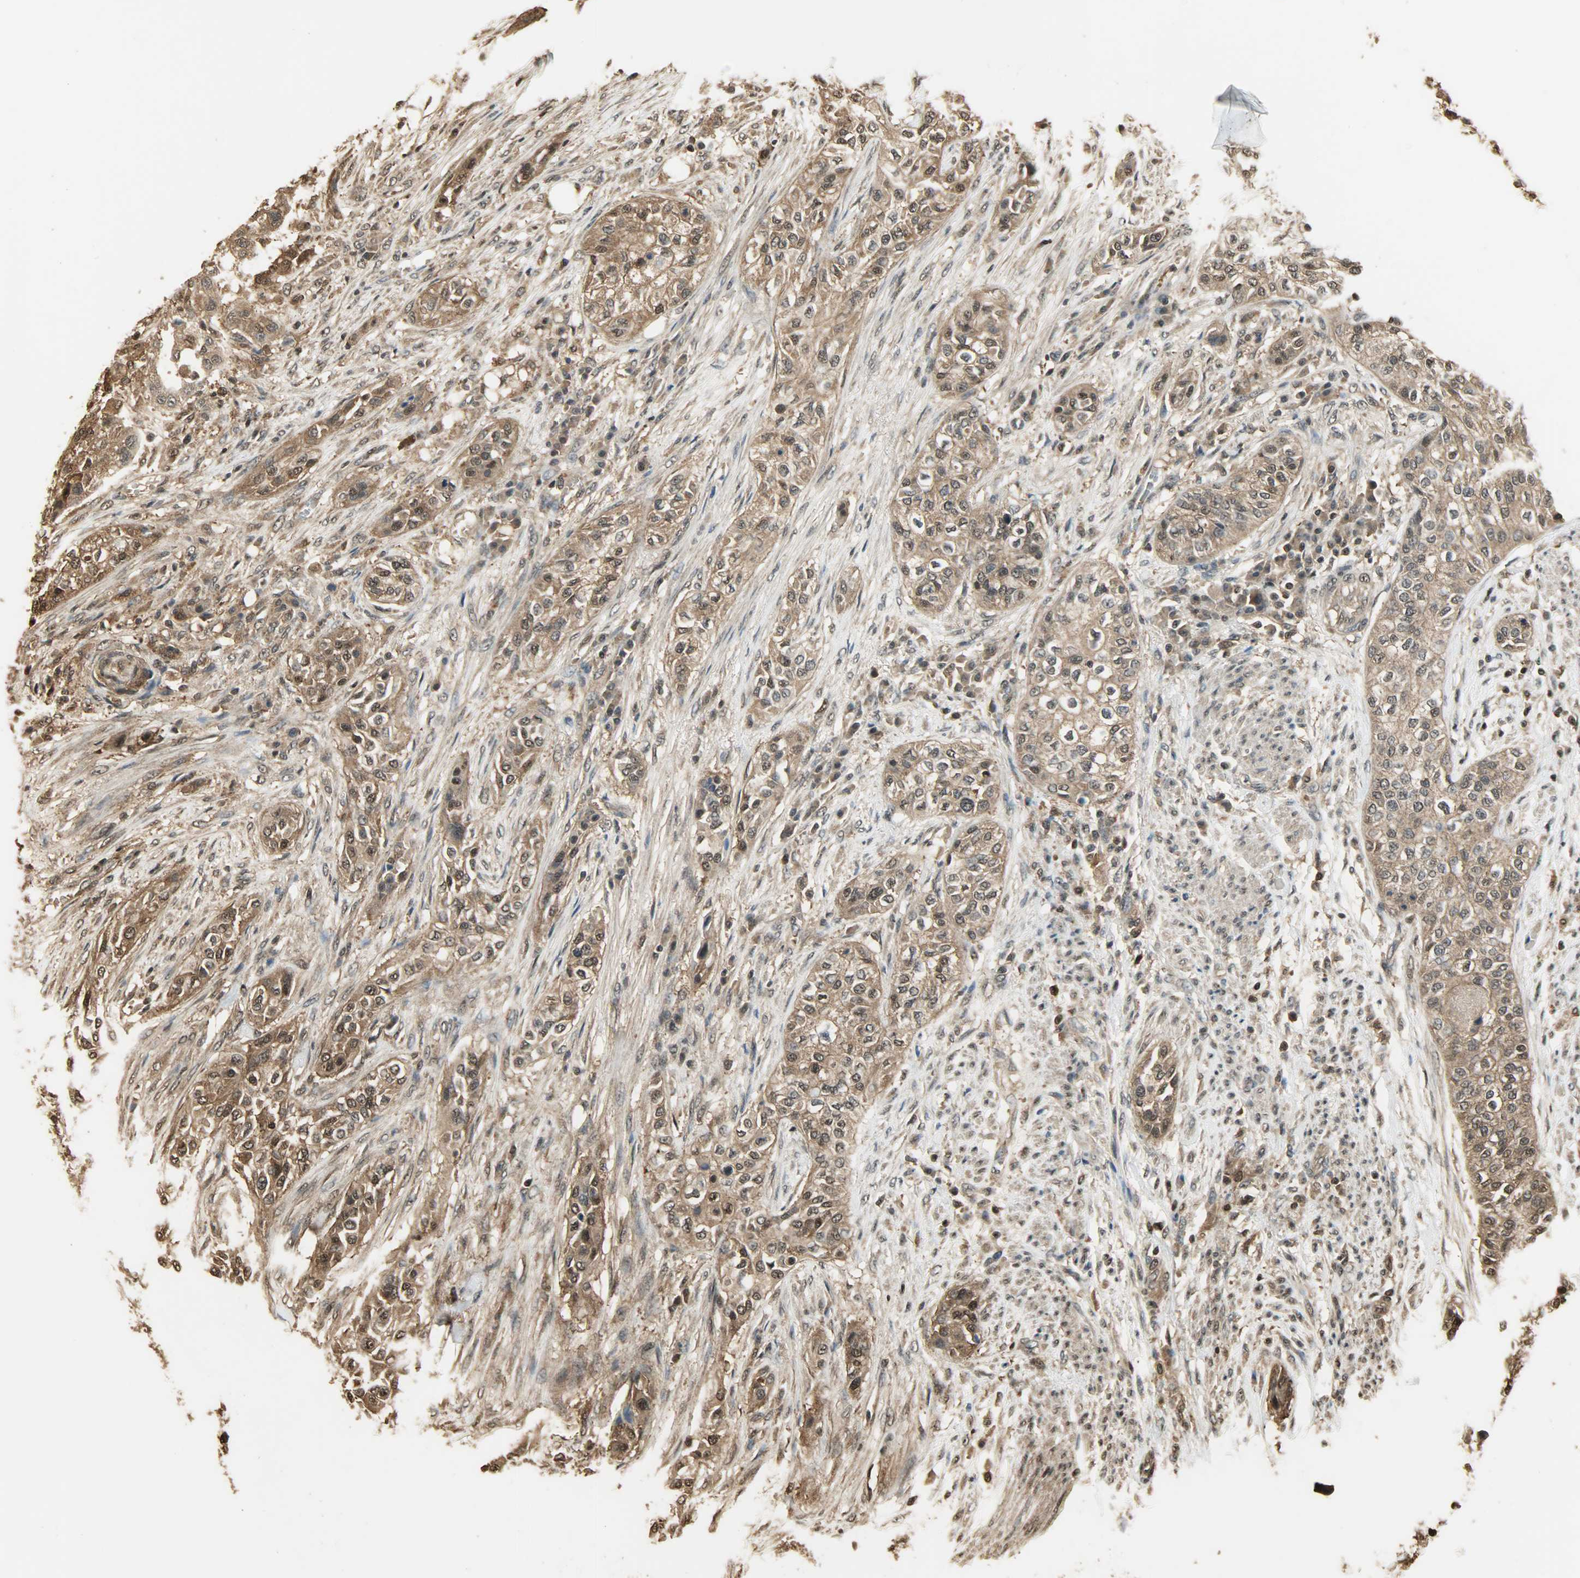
{"staining": {"intensity": "moderate", "quantity": ">75%", "location": "cytoplasmic/membranous,nuclear"}, "tissue": "urothelial cancer", "cell_type": "Tumor cells", "image_type": "cancer", "snomed": [{"axis": "morphology", "description": "Urothelial carcinoma, High grade"}, {"axis": "topography", "description": "Urinary bladder"}], "caption": "A photomicrograph of human urothelial cancer stained for a protein shows moderate cytoplasmic/membranous and nuclear brown staining in tumor cells.", "gene": "YWHAZ", "patient": {"sex": "male", "age": 74}}